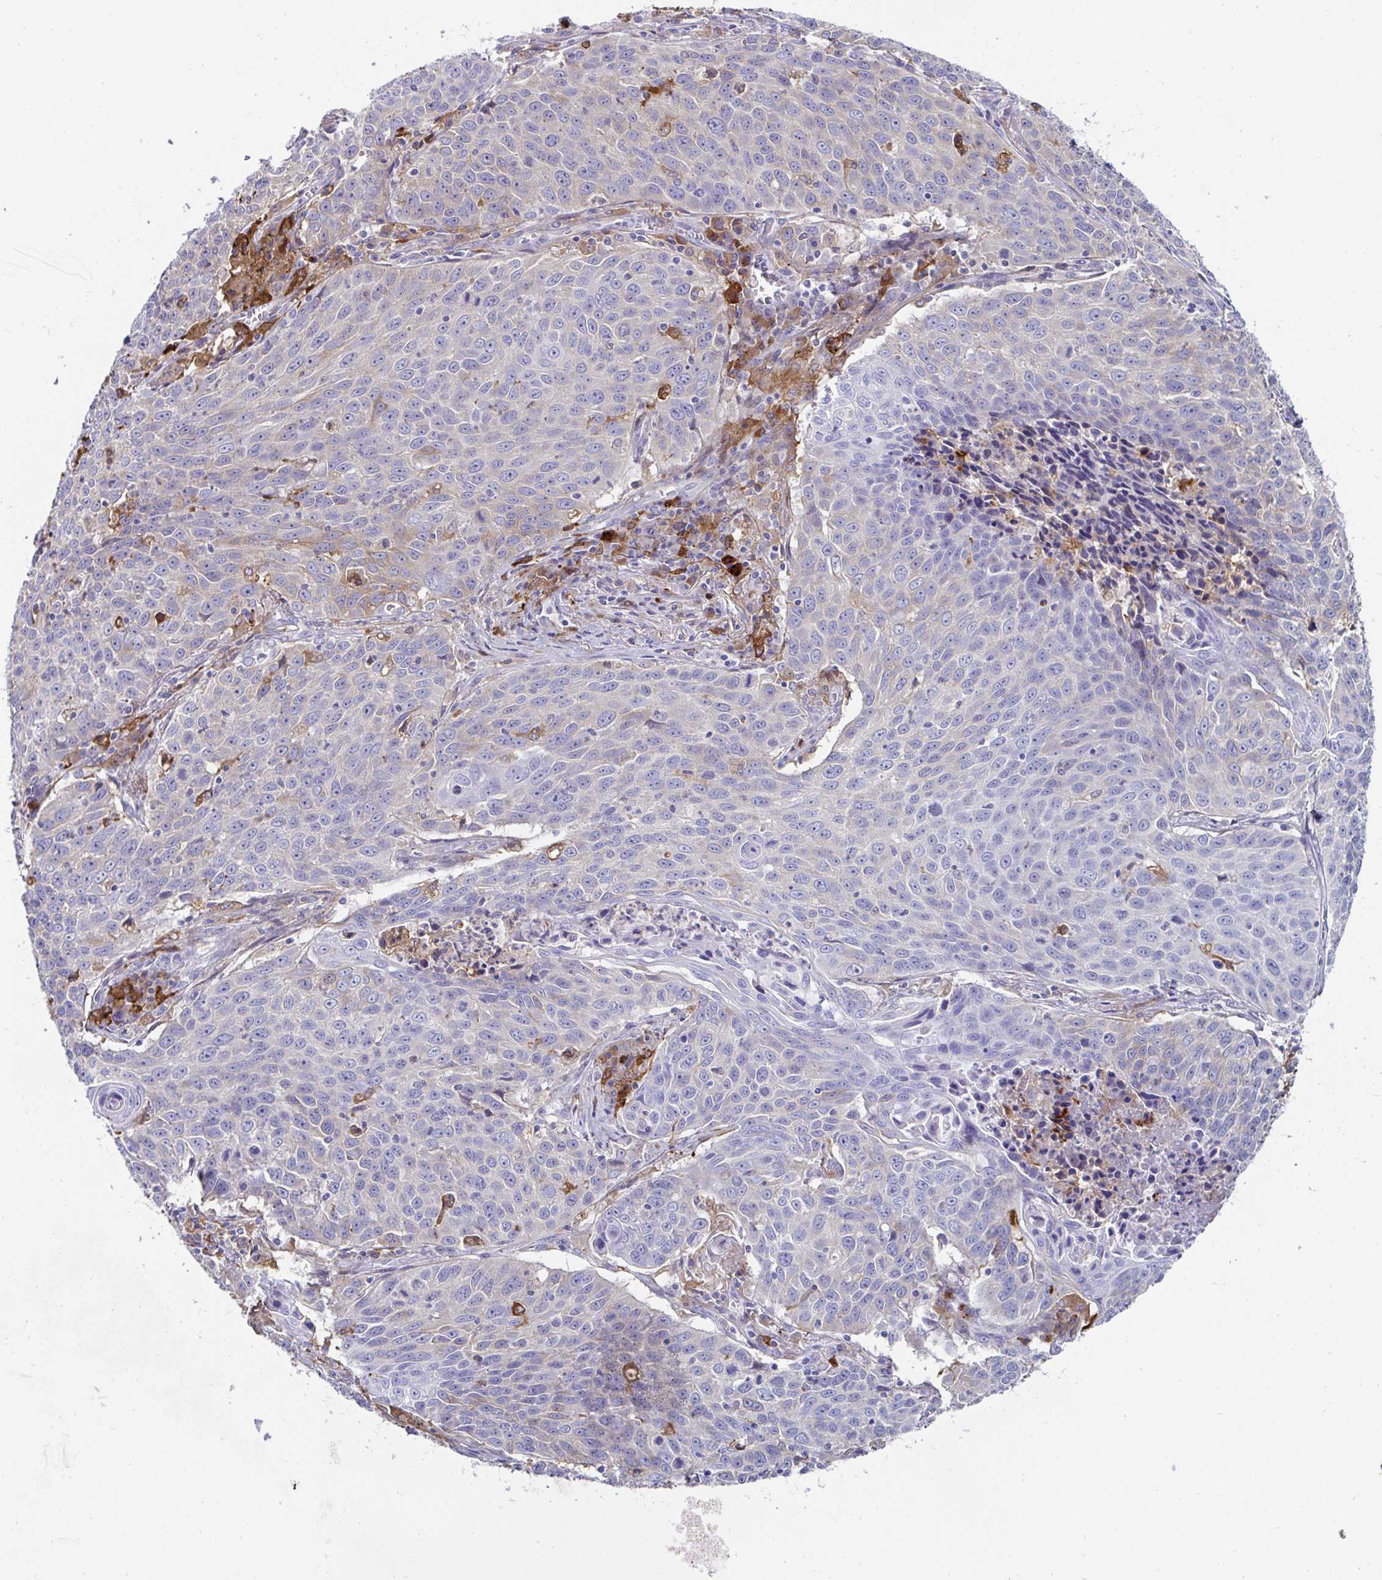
{"staining": {"intensity": "weak", "quantity": "<25%", "location": "cytoplasmic/membranous"}, "tissue": "lung cancer", "cell_type": "Tumor cells", "image_type": "cancer", "snomed": [{"axis": "morphology", "description": "Squamous cell carcinoma, NOS"}, {"axis": "topography", "description": "Lung"}], "caption": "The histopathology image displays no significant expression in tumor cells of lung cancer. Brightfield microscopy of immunohistochemistry (IHC) stained with DAB (3,3'-diaminobenzidine) (brown) and hematoxylin (blue), captured at high magnification.", "gene": "FBXL13", "patient": {"sex": "male", "age": 78}}